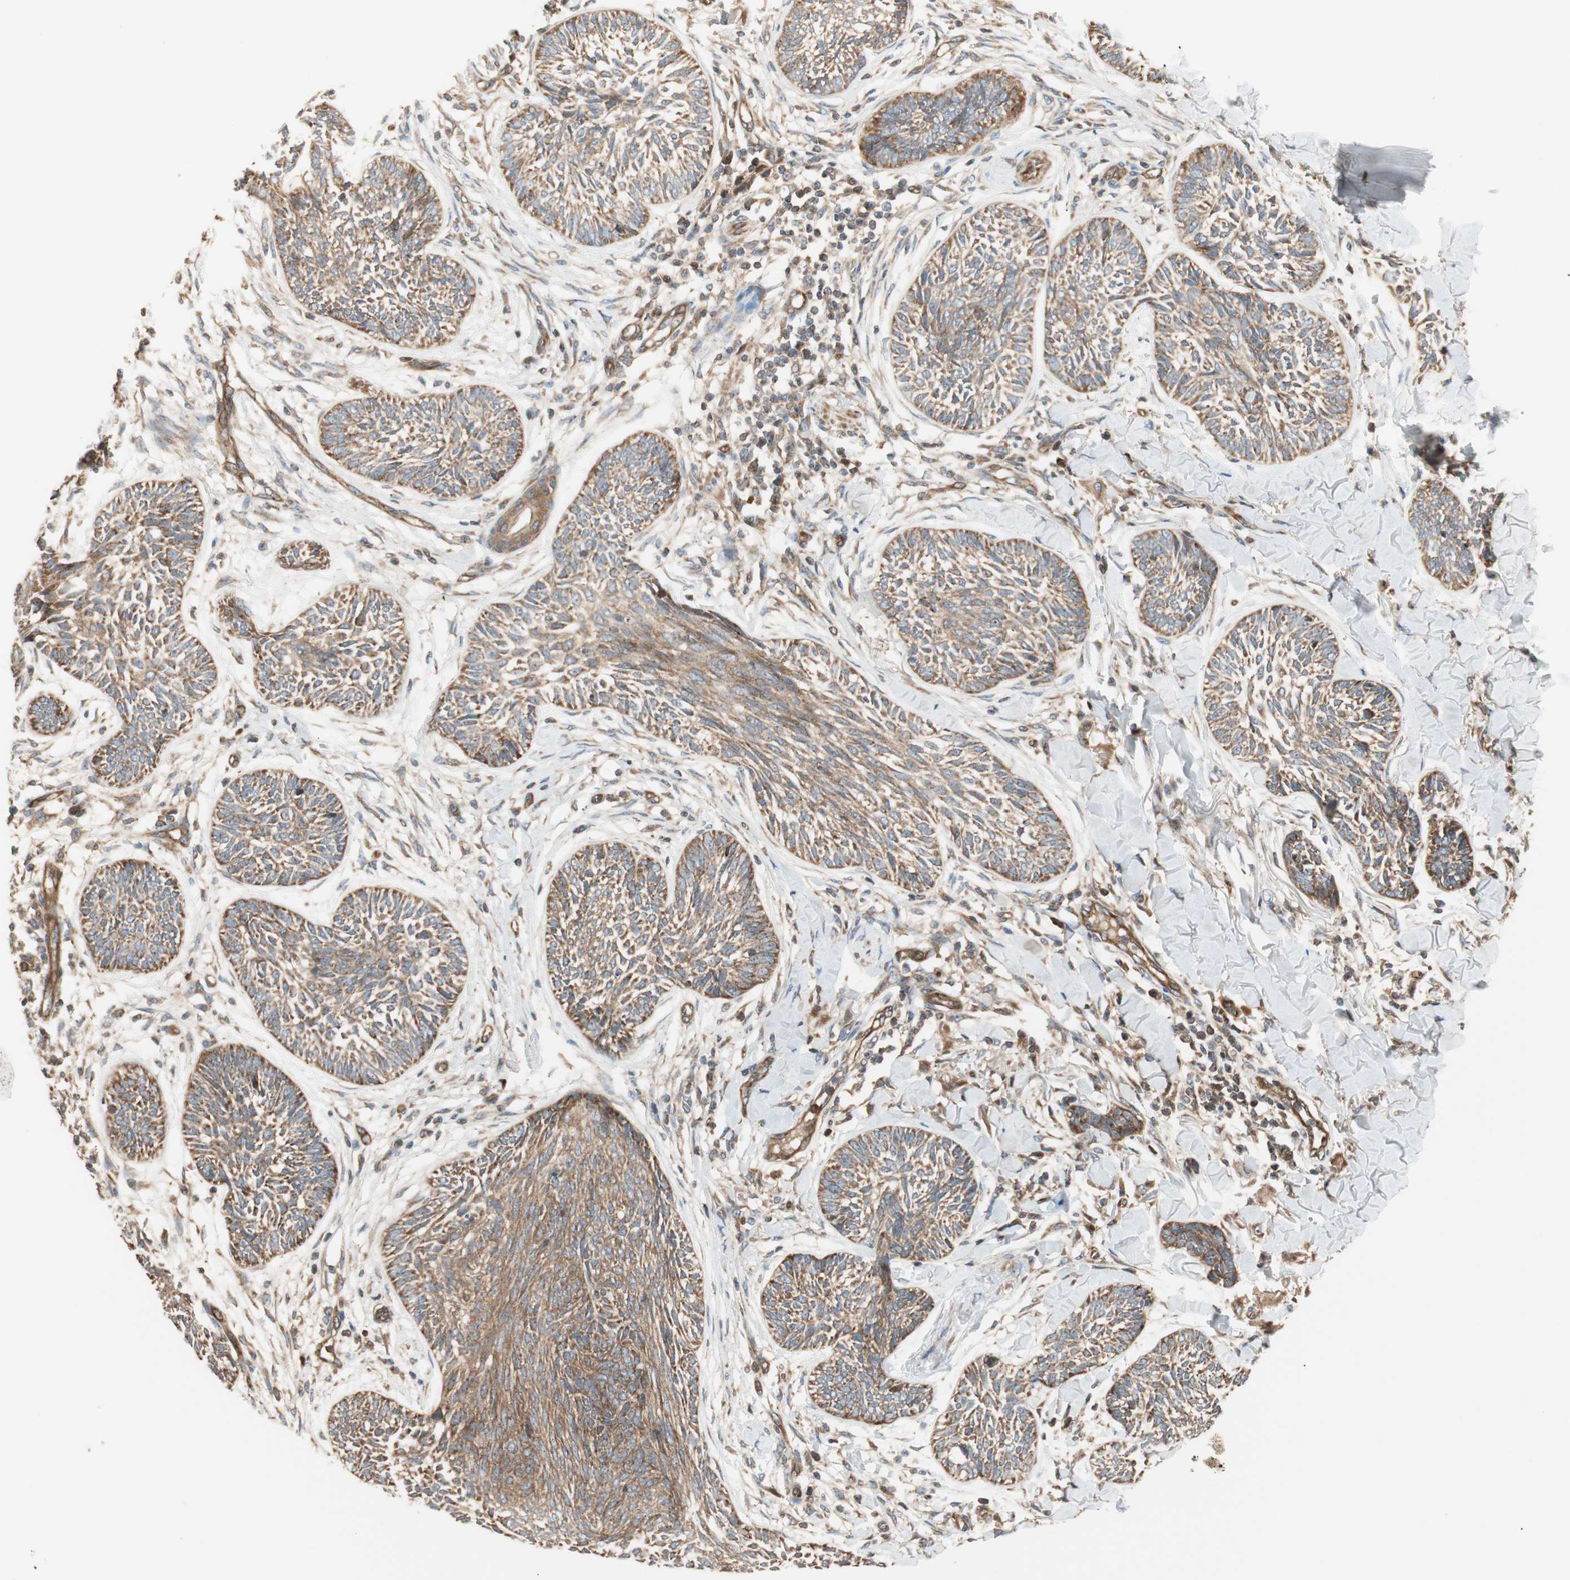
{"staining": {"intensity": "moderate", "quantity": ">75%", "location": "cytoplasmic/membranous"}, "tissue": "skin cancer", "cell_type": "Tumor cells", "image_type": "cancer", "snomed": [{"axis": "morphology", "description": "Papilloma, NOS"}, {"axis": "morphology", "description": "Basal cell carcinoma"}, {"axis": "topography", "description": "Skin"}], "caption": "High-magnification brightfield microscopy of papilloma (skin) stained with DAB (brown) and counterstained with hematoxylin (blue). tumor cells exhibit moderate cytoplasmic/membranous positivity is identified in about>75% of cells.", "gene": "CTTNBP2NL", "patient": {"sex": "male", "age": 87}}